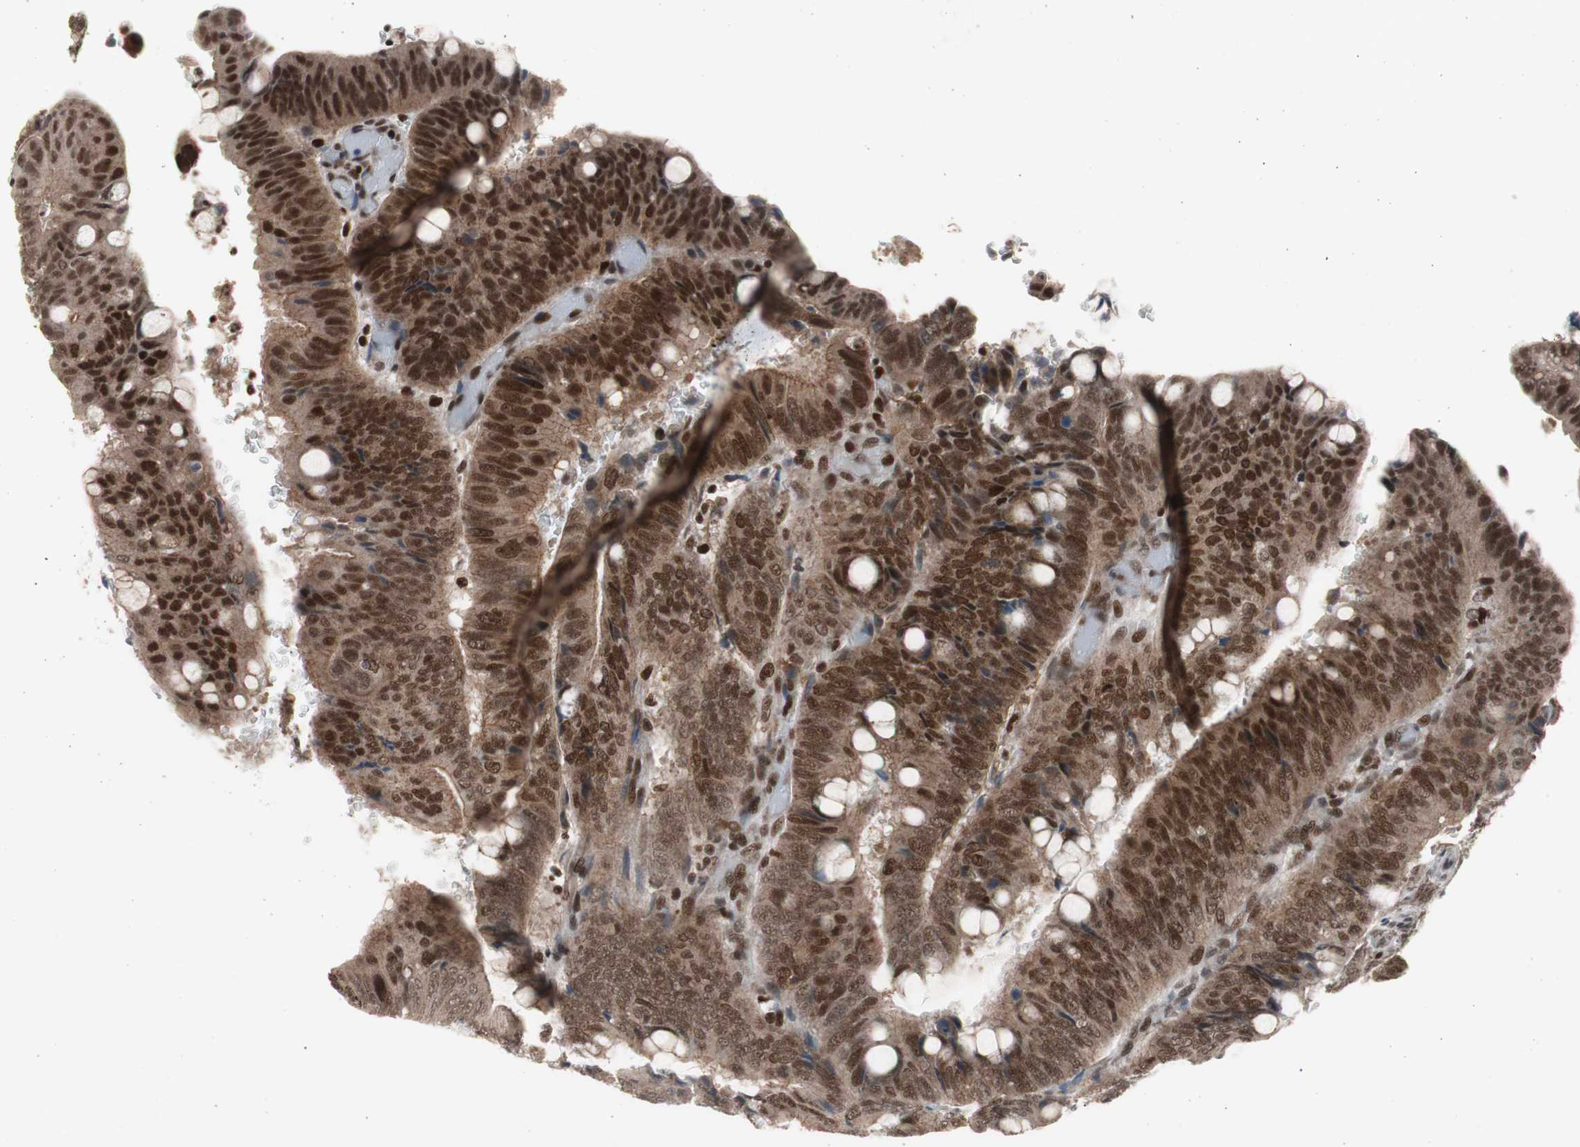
{"staining": {"intensity": "strong", "quantity": ">75%", "location": "cytoplasmic/membranous,nuclear"}, "tissue": "colorectal cancer", "cell_type": "Tumor cells", "image_type": "cancer", "snomed": [{"axis": "morphology", "description": "Normal tissue, NOS"}, {"axis": "morphology", "description": "Adenocarcinoma, NOS"}, {"axis": "topography", "description": "Rectum"}, {"axis": "topography", "description": "Peripheral nerve tissue"}], "caption": "Immunohistochemical staining of colorectal cancer displays strong cytoplasmic/membranous and nuclear protein staining in about >75% of tumor cells.", "gene": "RPA1", "patient": {"sex": "male", "age": 92}}